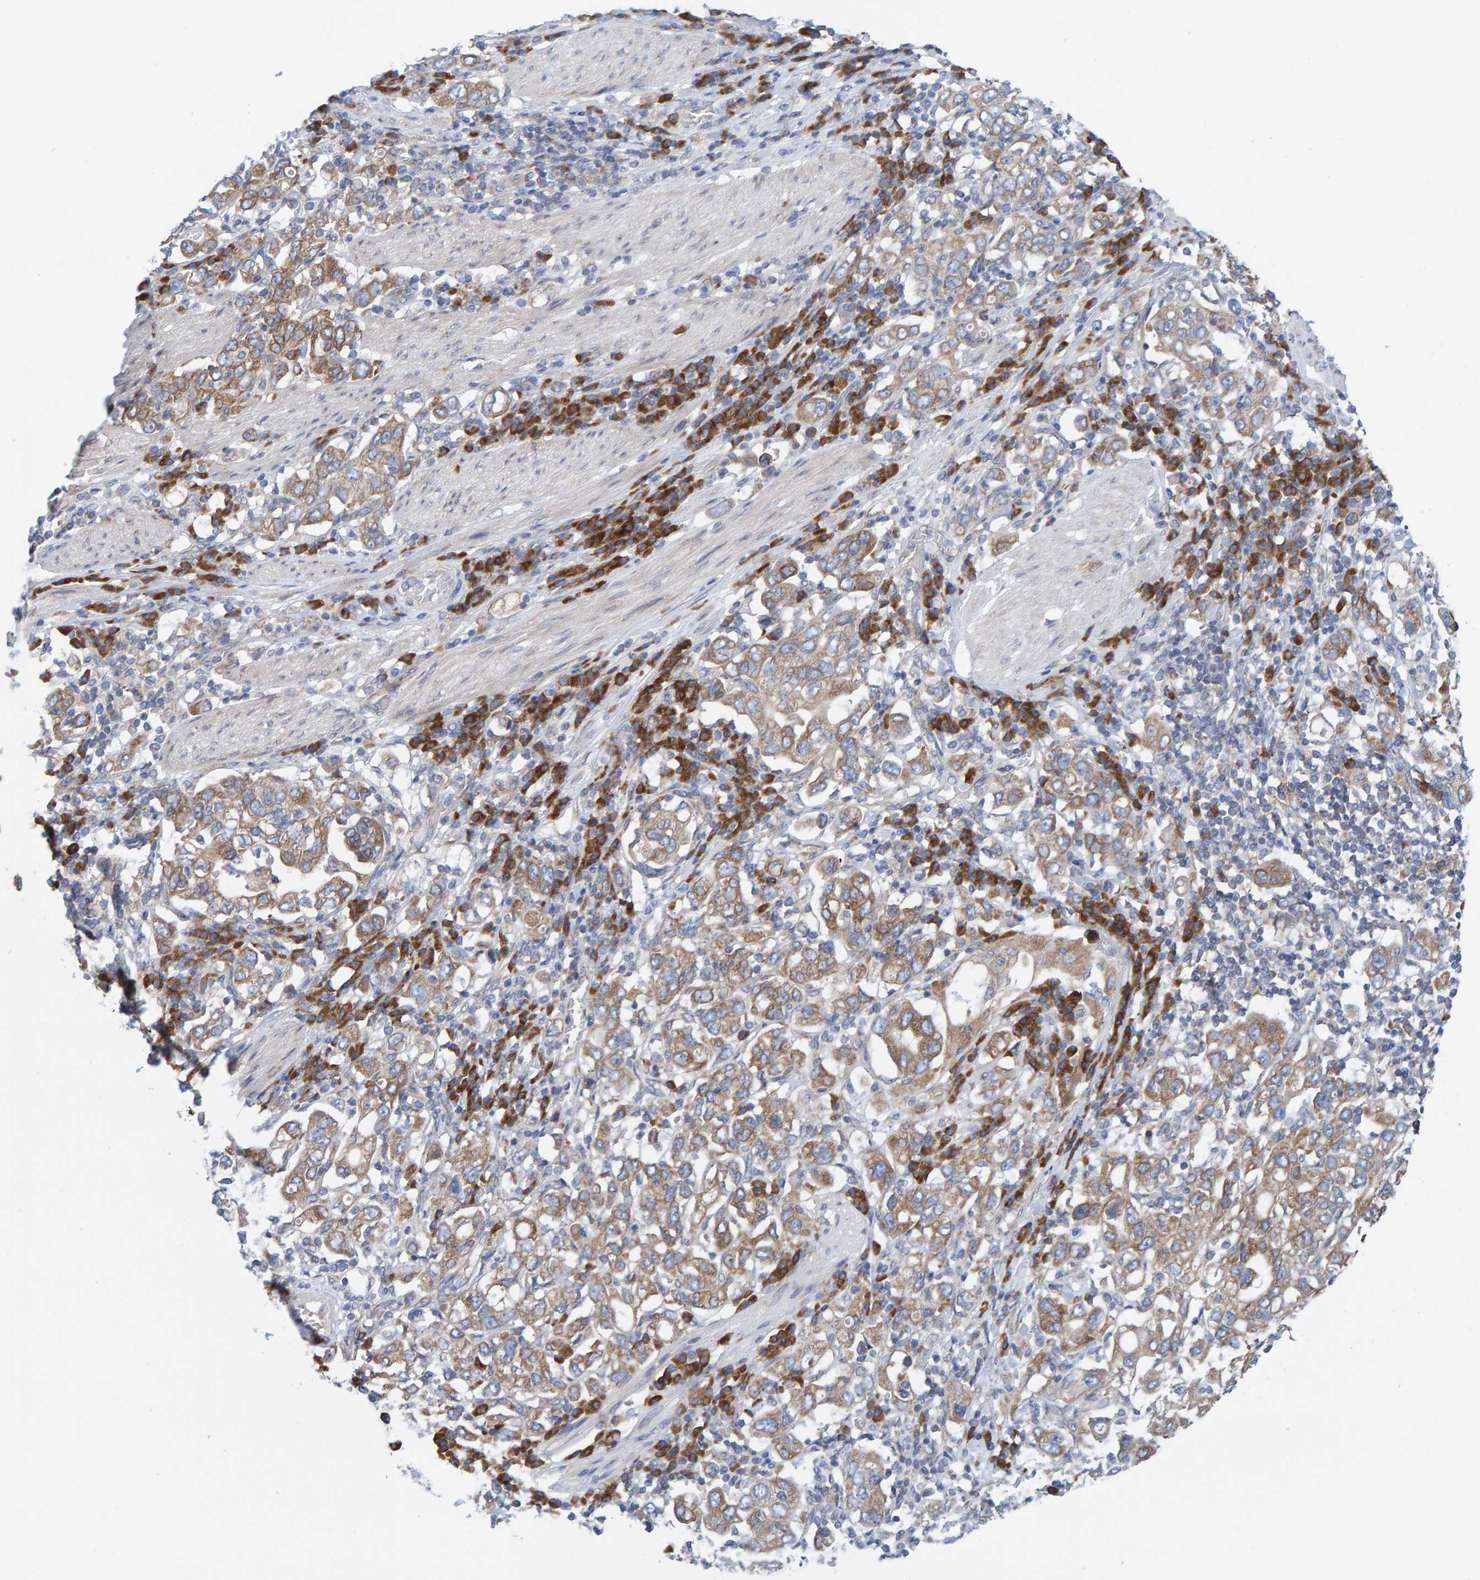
{"staining": {"intensity": "moderate", "quantity": ">75%", "location": "cytoplasmic/membranous"}, "tissue": "stomach cancer", "cell_type": "Tumor cells", "image_type": "cancer", "snomed": [{"axis": "morphology", "description": "Adenocarcinoma, NOS"}, {"axis": "topography", "description": "Stomach, upper"}], "caption": "IHC image of neoplastic tissue: stomach adenocarcinoma stained using immunohistochemistry (IHC) exhibits medium levels of moderate protein expression localized specifically in the cytoplasmic/membranous of tumor cells, appearing as a cytoplasmic/membranous brown color.", "gene": "CDK5RAP3", "patient": {"sex": "male", "age": 62}}